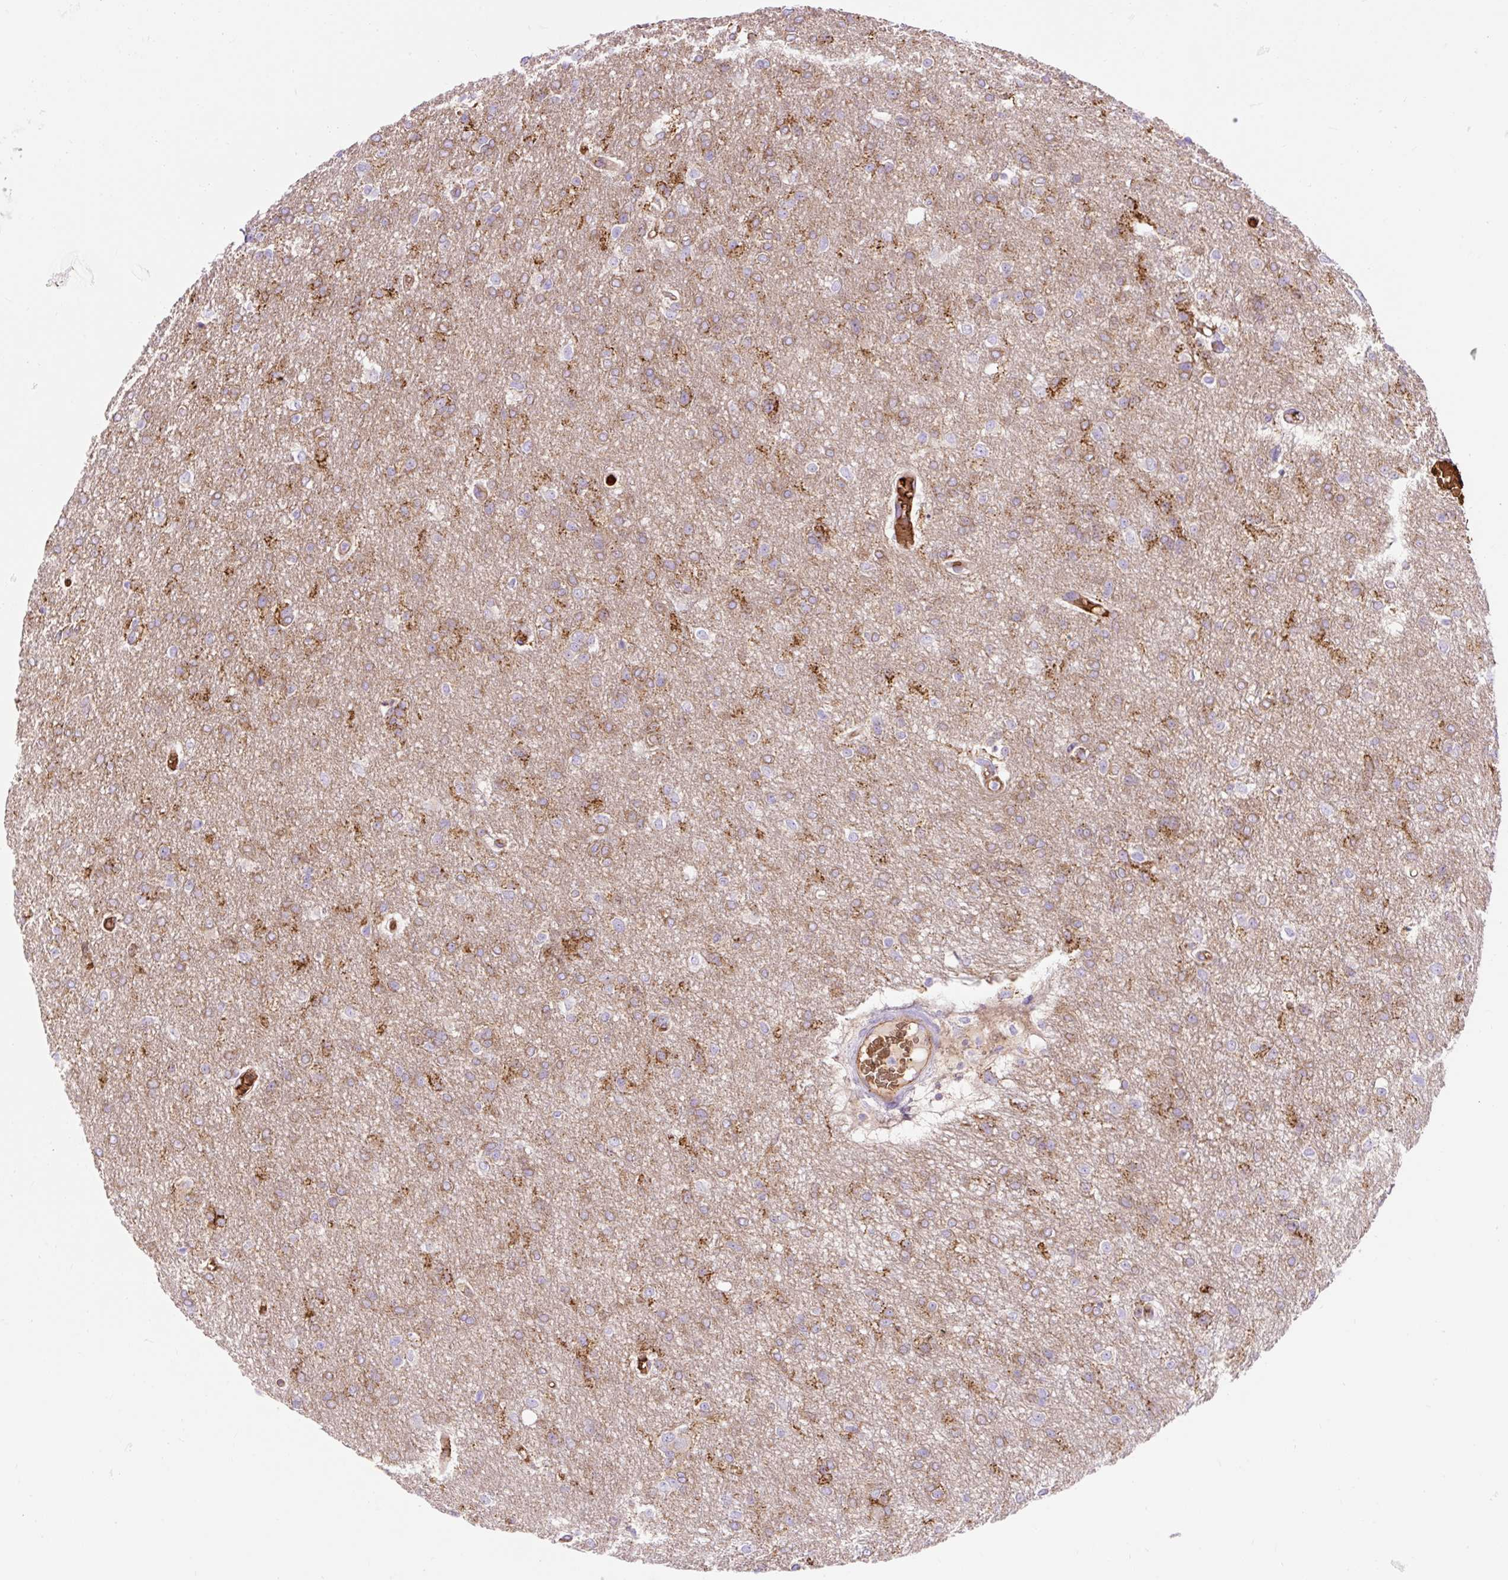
{"staining": {"intensity": "moderate", "quantity": ">75%", "location": "cytoplasmic/membranous"}, "tissue": "glioma", "cell_type": "Tumor cells", "image_type": "cancer", "snomed": [{"axis": "morphology", "description": "Glioma, malignant, Low grade"}, {"axis": "topography", "description": "Brain"}], "caption": "Immunohistochemical staining of glioma reveals moderate cytoplasmic/membranous protein positivity in approximately >75% of tumor cells.", "gene": "HIP1R", "patient": {"sex": "male", "age": 26}}